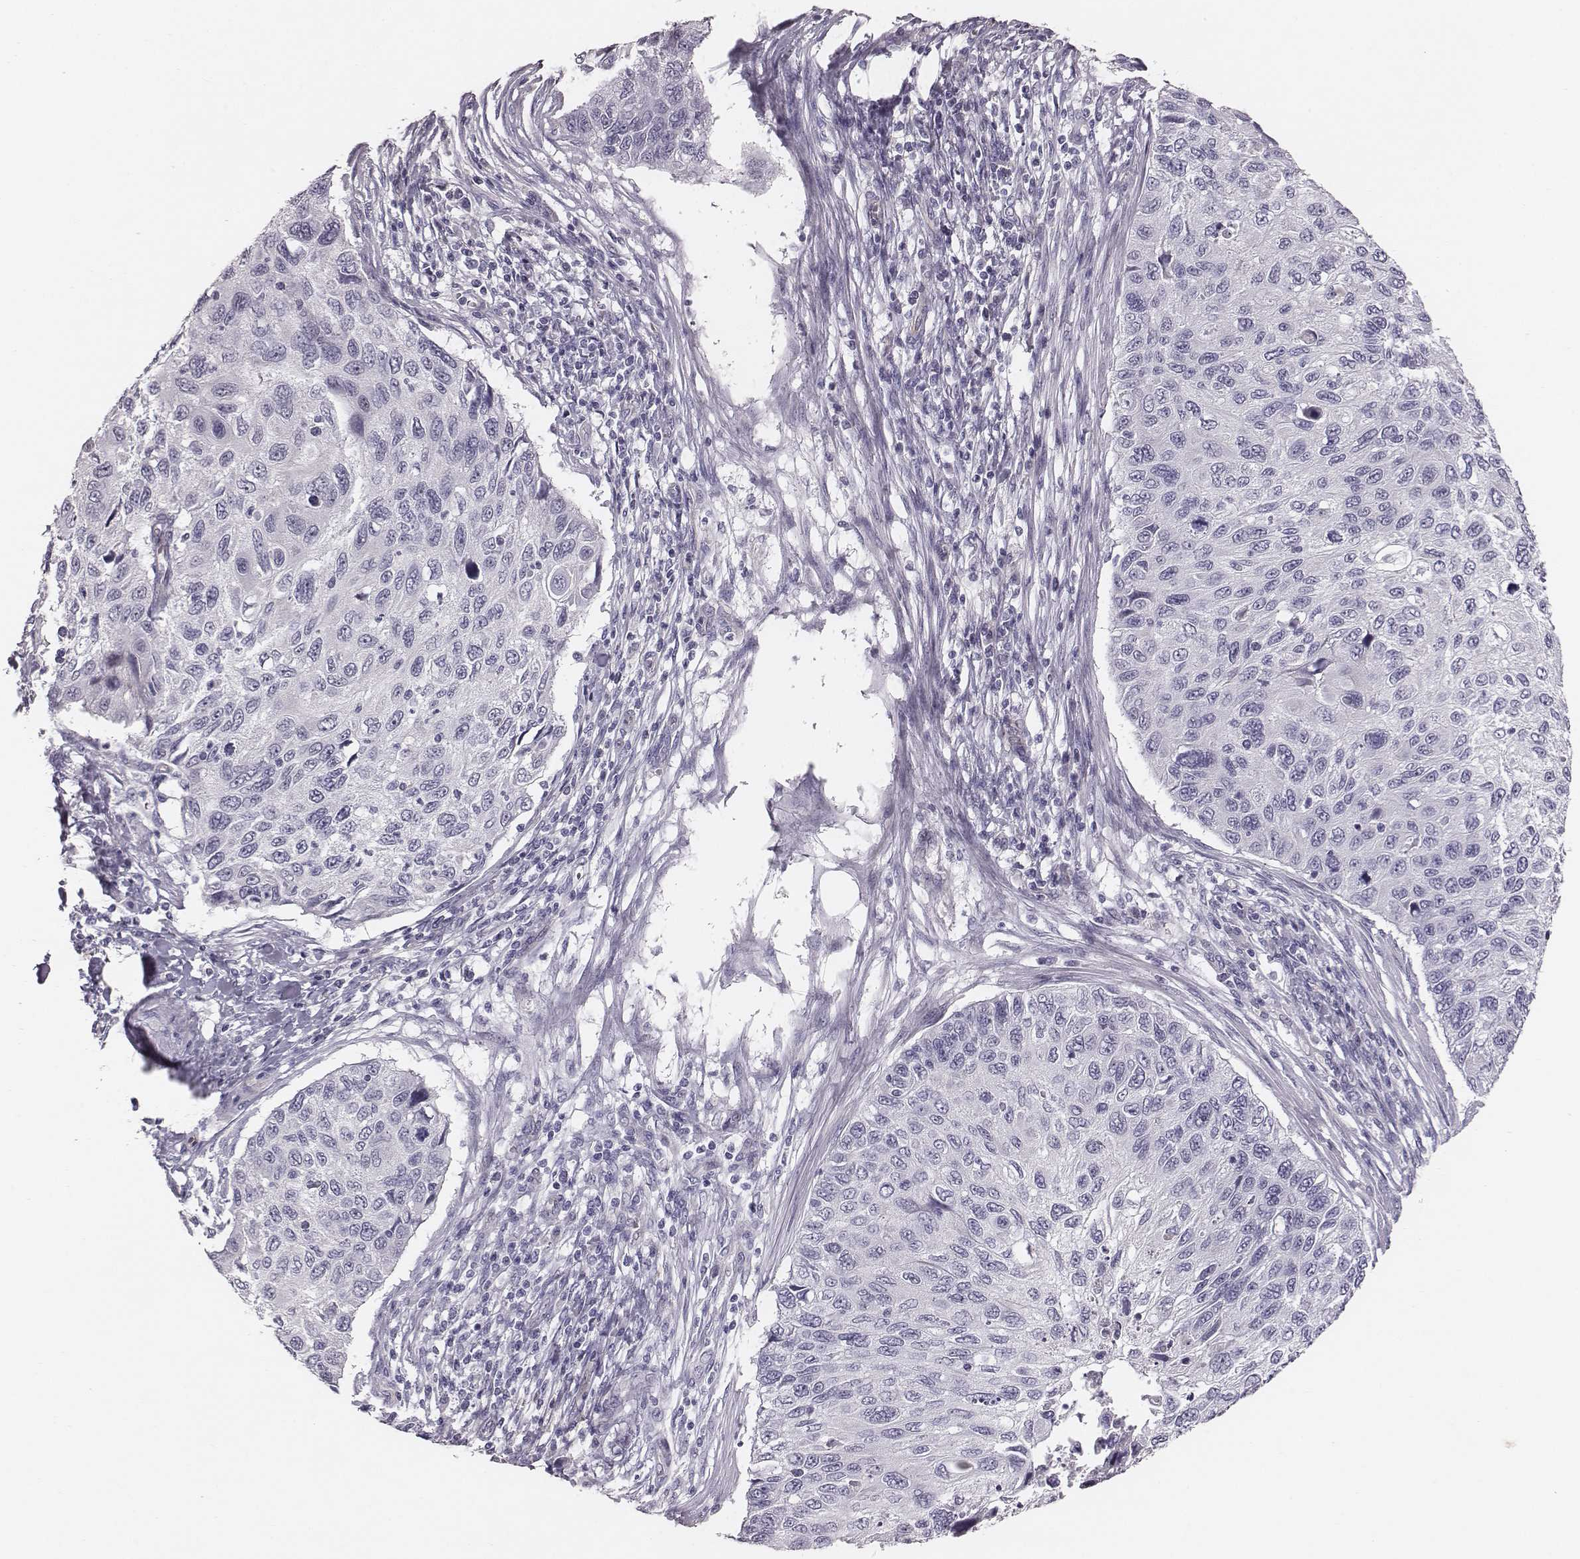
{"staining": {"intensity": "negative", "quantity": "none", "location": "none"}, "tissue": "cervical cancer", "cell_type": "Tumor cells", "image_type": "cancer", "snomed": [{"axis": "morphology", "description": "Squamous cell carcinoma, NOS"}, {"axis": "topography", "description": "Cervix"}], "caption": "High power microscopy image of an immunohistochemistry histopathology image of cervical squamous cell carcinoma, revealing no significant expression in tumor cells.", "gene": "CACNG4", "patient": {"sex": "female", "age": 70}}